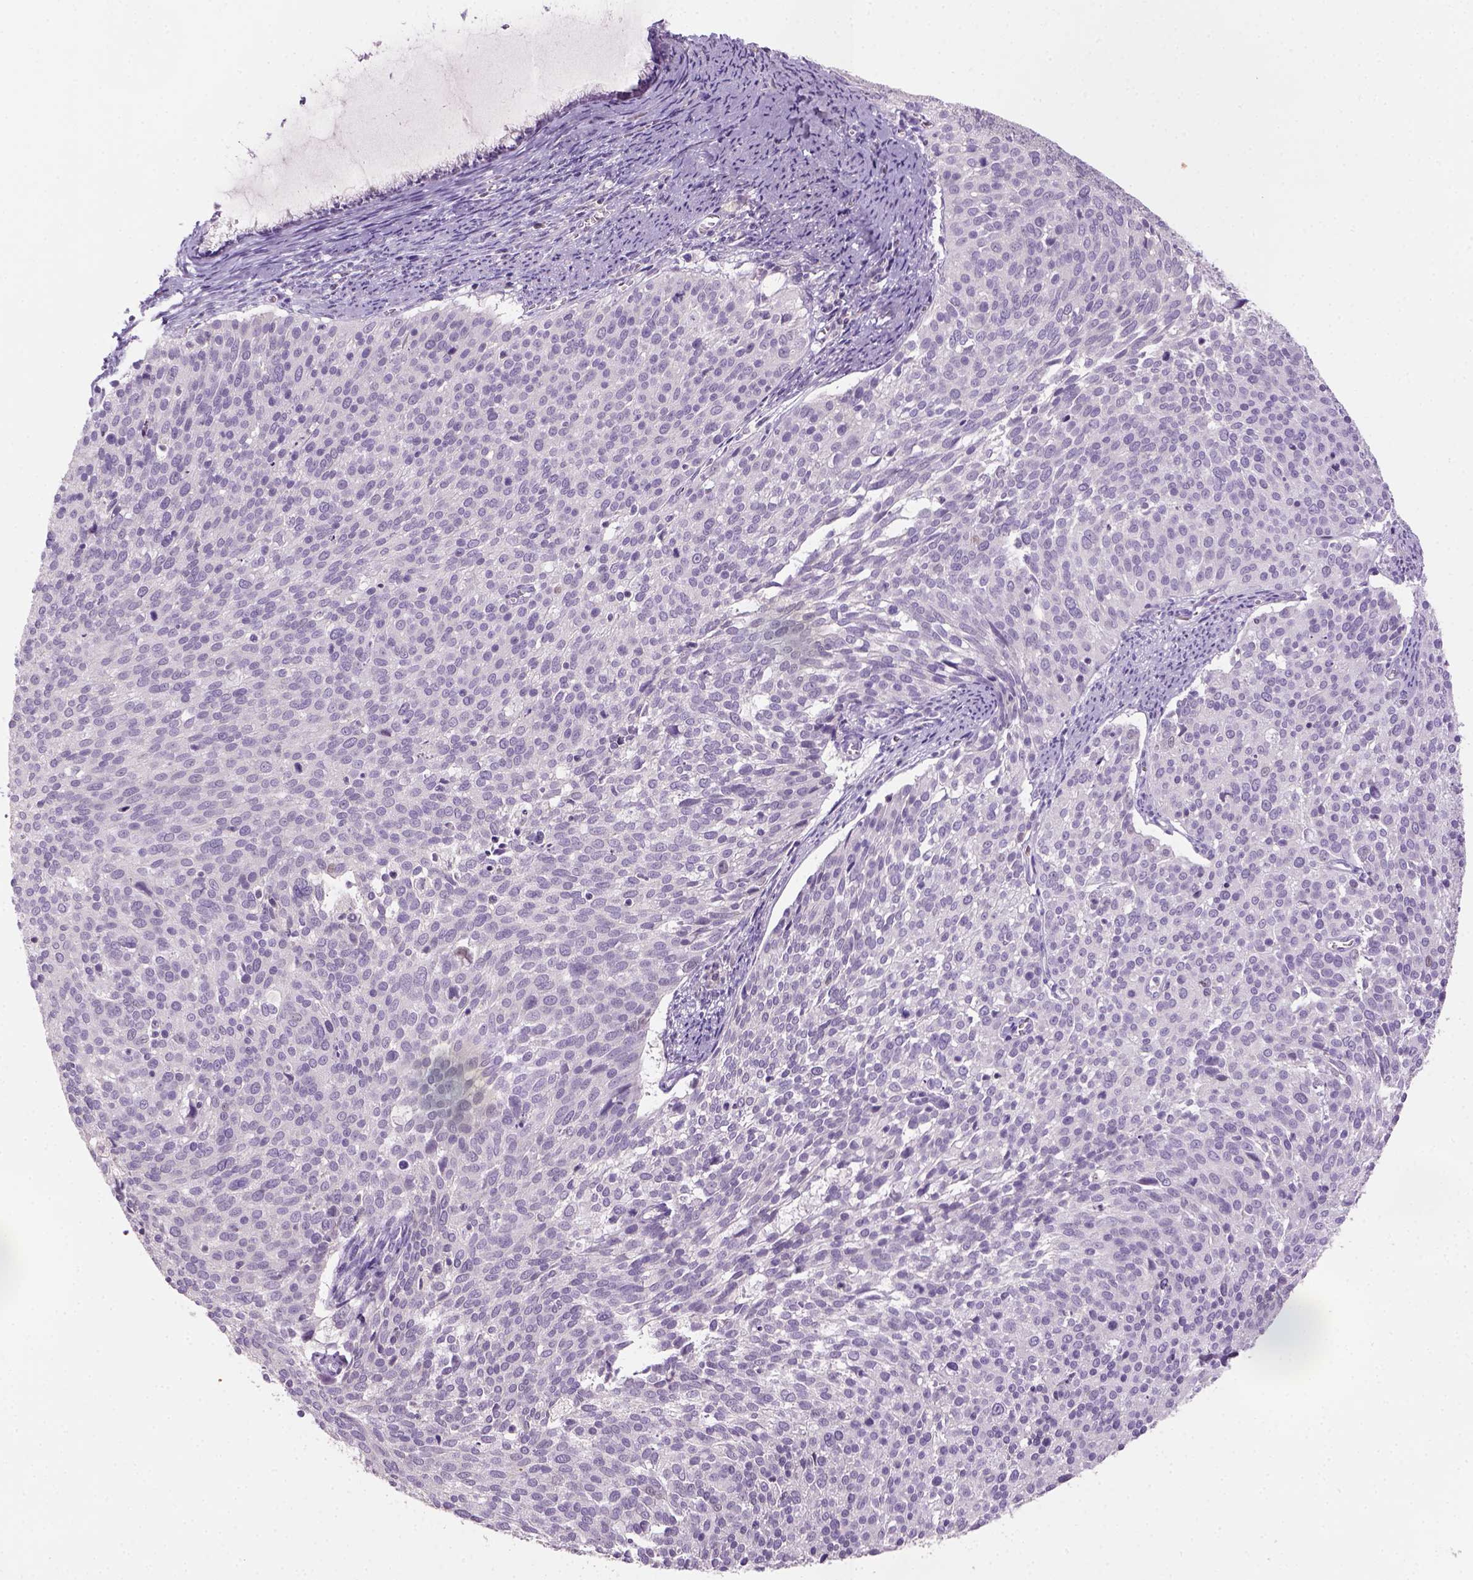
{"staining": {"intensity": "negative", "quantity": "none", "location": "none"}, "tissue": "cervical cancer", "cell_type": "Tumor cells", "image_type": "cancer", "snomed": [{"axis": "morphology", "description": "Squamous cell carcinoma, NOS"}, {"axis": "topography", "description": "Cervix"}], "caption": "Micrograph shows no significant protein expression in tumor cells of cervical cancer.", "gene": "GFI1B", "patient": {"sex": "female", "age": 39}}